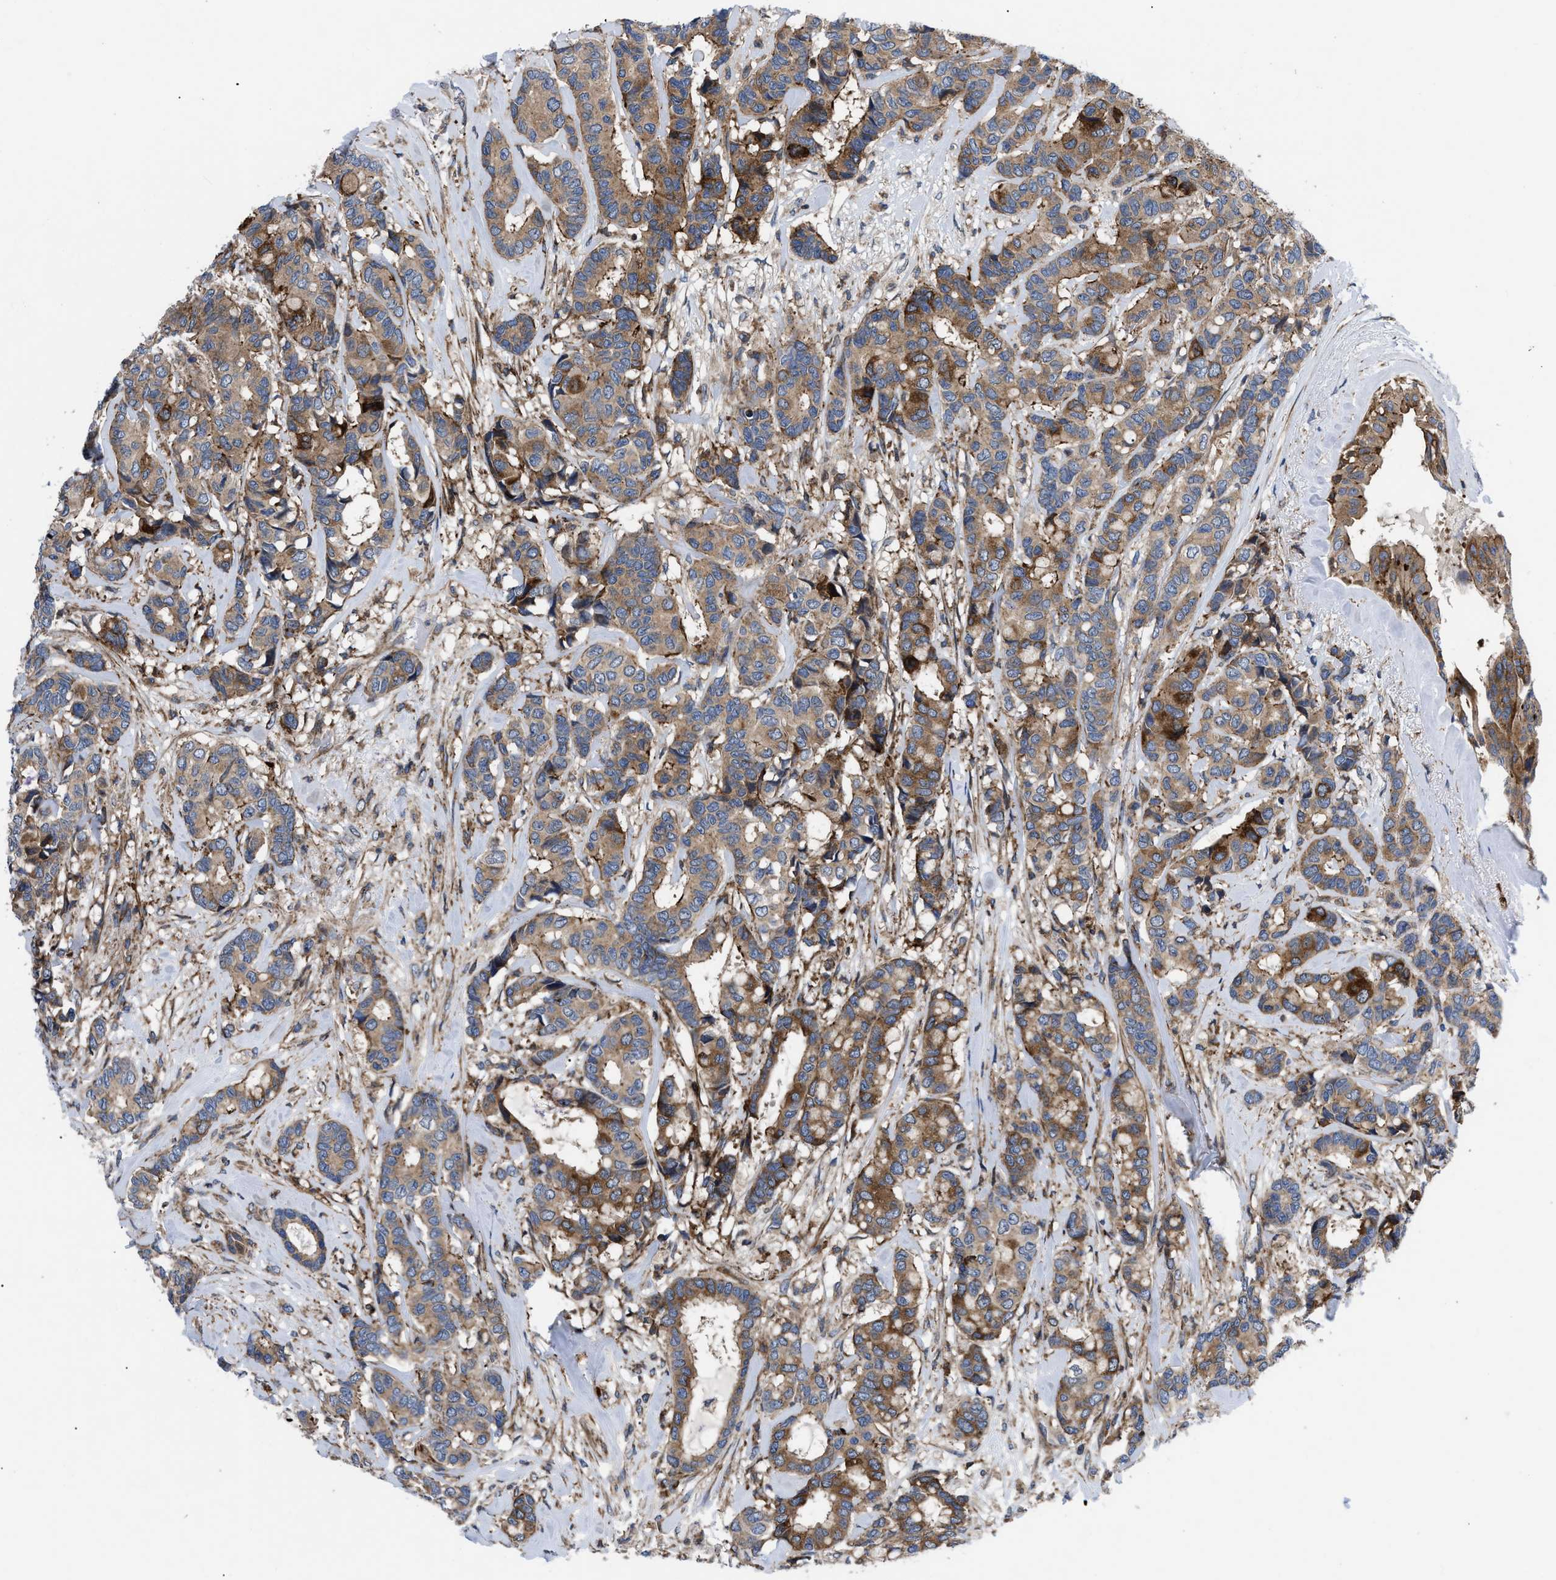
{"staining": {"intensity": "moderate", "quantity": ">75%", "location": "cytoplasmic/membranous"}, "tissue": "breast cancer", "cell_type": "Tumor cells", "image_type": "cancer", "snomed": [{"axis": "morphology", "description": "Duct carcinoma"}, {"axis": "topography", "description": "Breast"}], "caption": "Breast infiltrating ductal carcinoma stained with a brown dye demonstrates moderate cytoplasmic/membranous positive staining in about >75% of tumor cells.", "gene": "SPAST", "patient": {"sex": "female", "age": 87}}